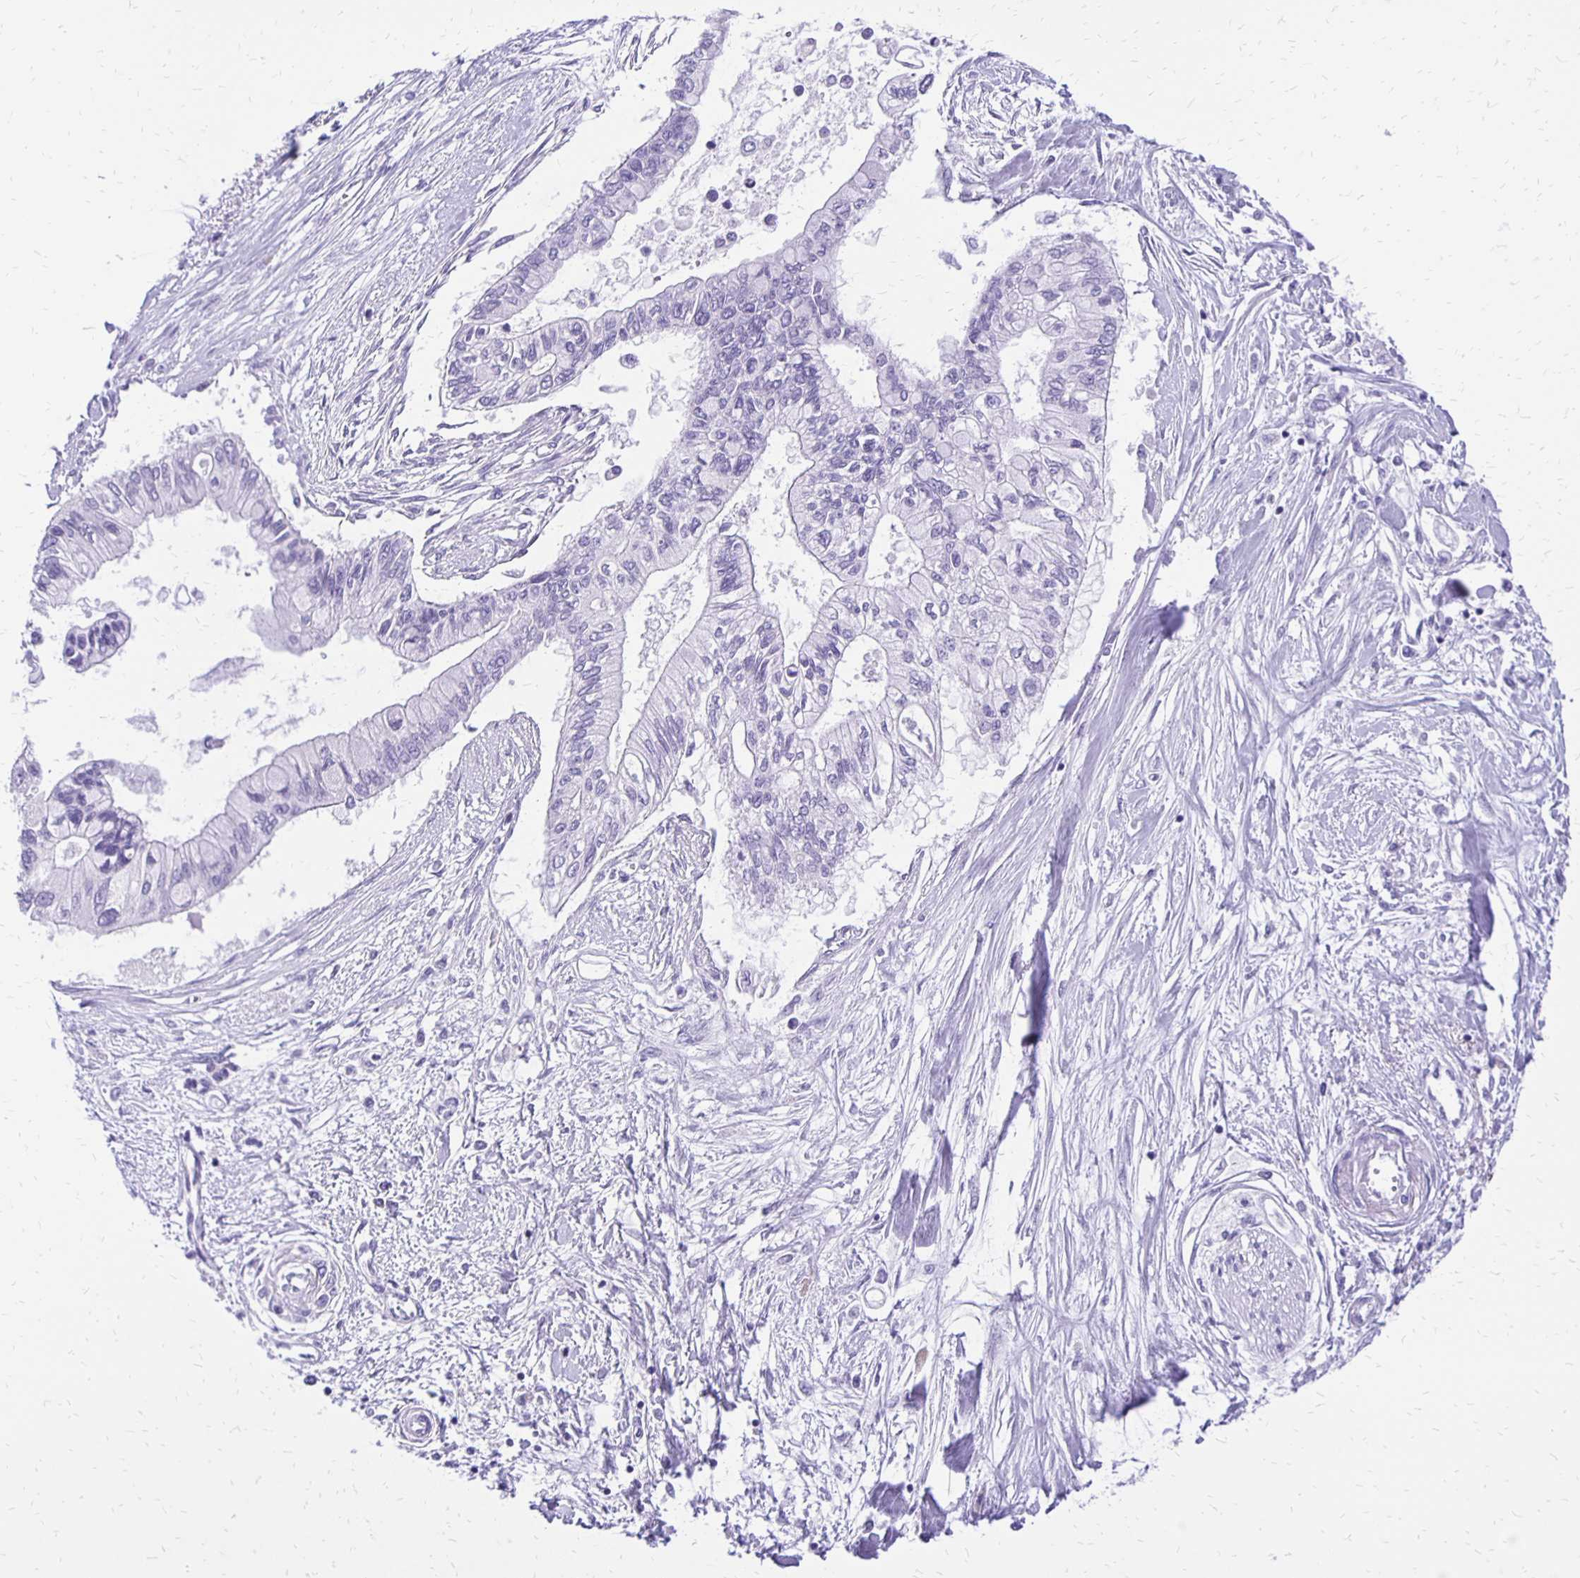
{"staining": {"intensity": "negative", "quantity": "none", "location": "none"}, "tissue": "pancreatic cancer", "cell_type": "Tumor cells", "image_type": "cancer", "snomed": [{"axis": "morphology", "description": "Adenocarcinoma, NOS"}, {"axis": "topography", "description": "Pancreas"}], "caption": "Immunohistochemical staining of adenocarcinoma (pancreatic) displays no significant positivity in tumor cells.", "gene": "ANKRD45", "patient": {"sex": "female", "age": 77}}